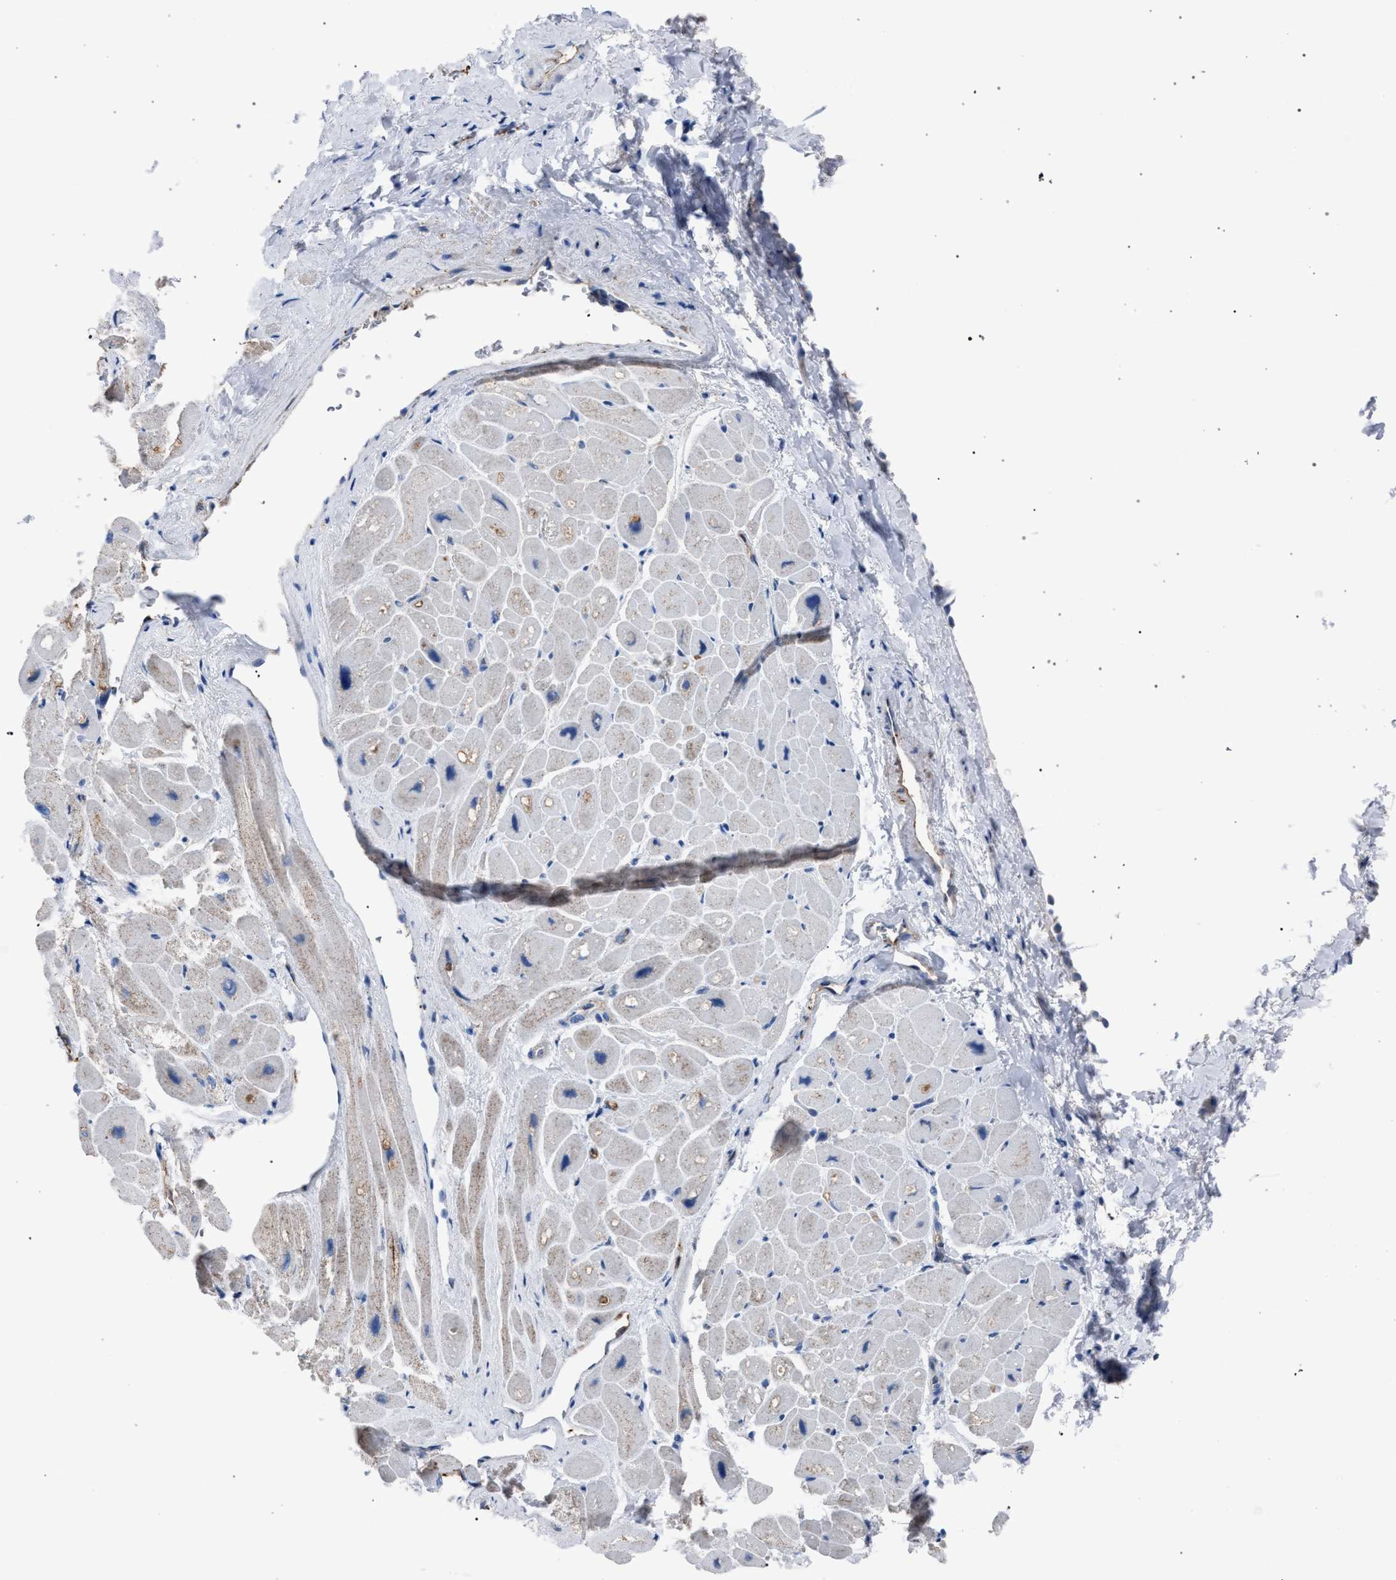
{"staining": {"intensity": "negative", "quantity": "none", "location": "none"}, "tissue": "heart muscle", "cell_type": "Cardiomyocytes", "image_type": "normal", "snomed": [{"axis": "morphology", "description": "Normal tissue, NOS"}, {"axis": "topography", "description": "Heart"}], "caption": "Histopathology image shows no protein expression in cardiomyocytes of normal heart muscle.", "gene": "HSD17B4", "patient": {"sex": "male", "age": 49}}